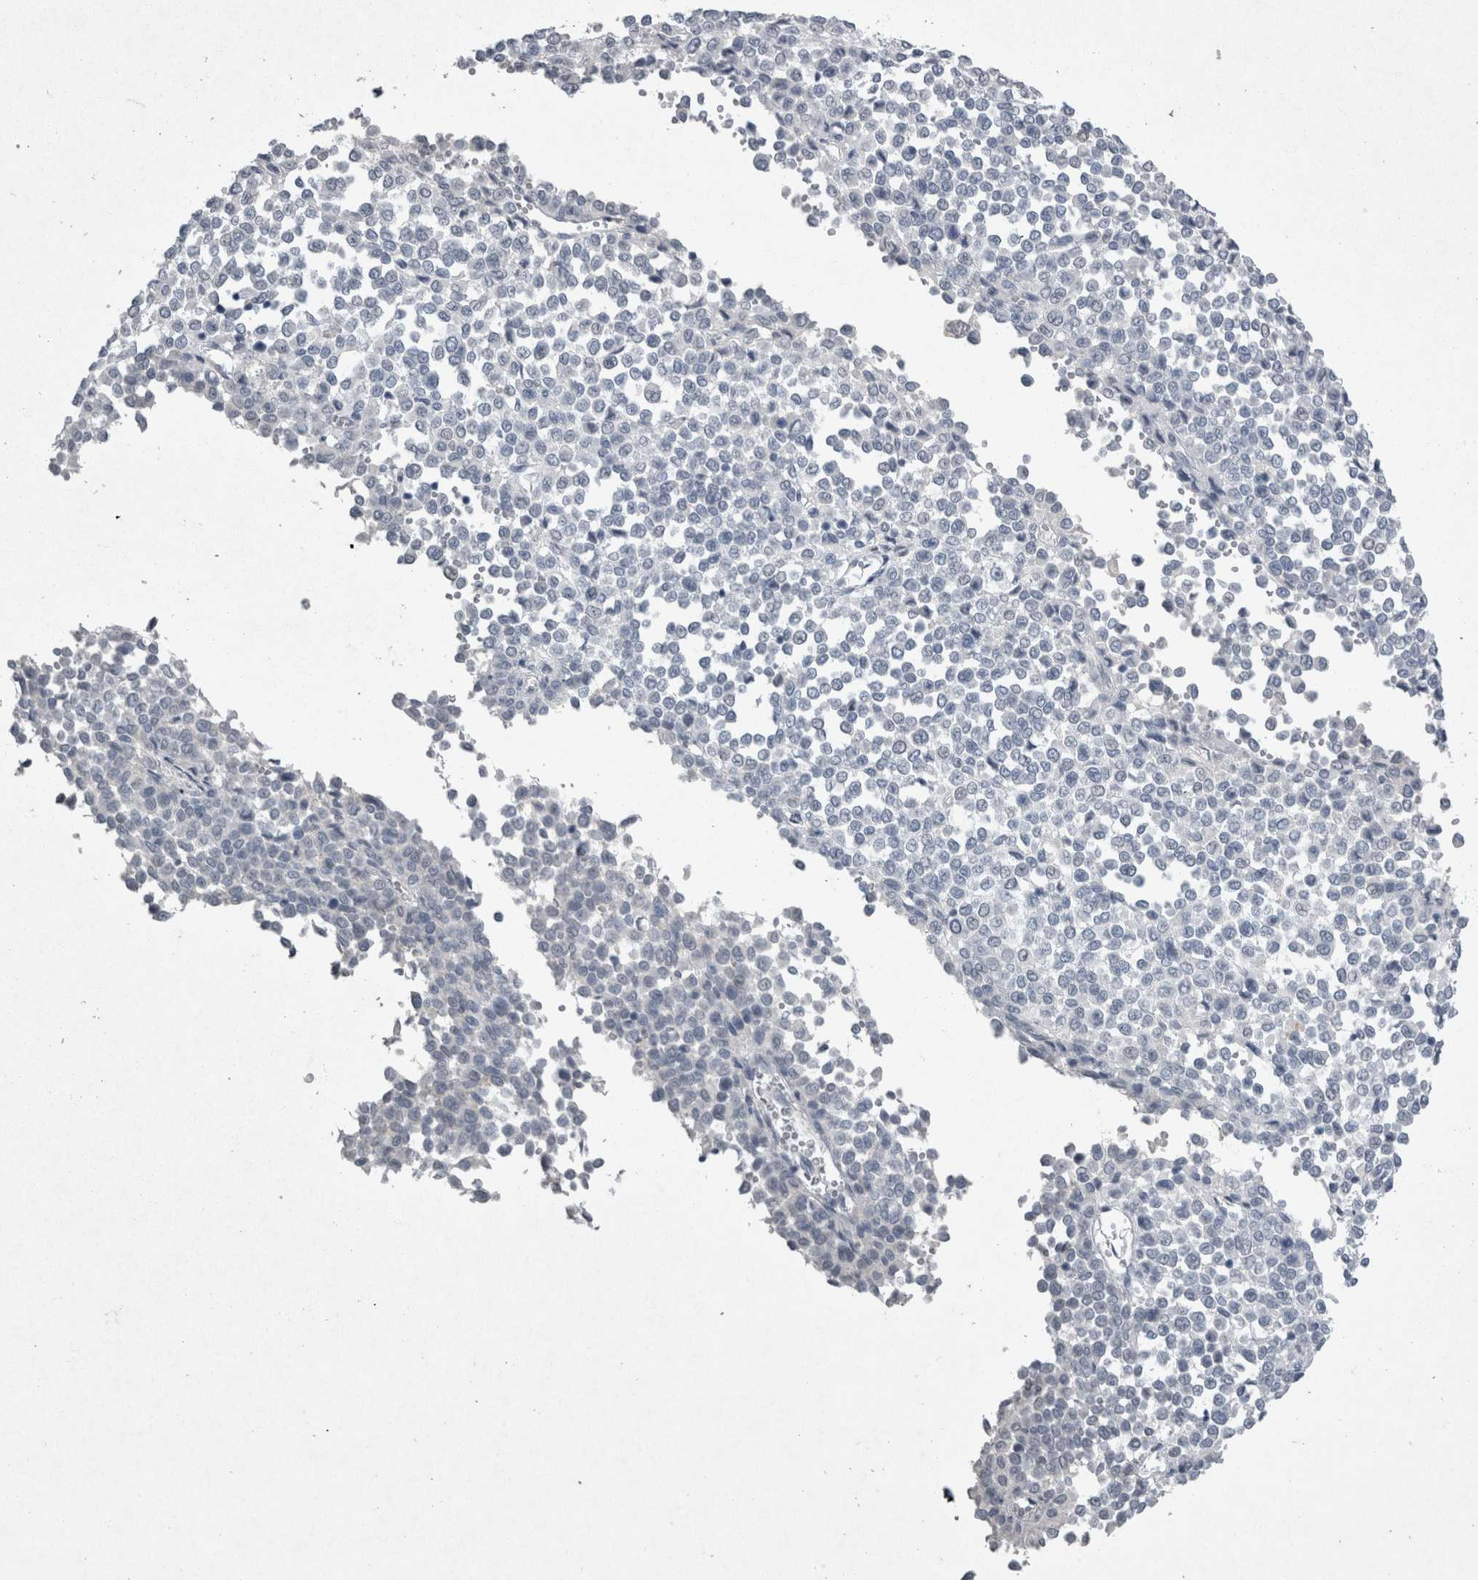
{"staining": {"intensity": "negative", "quantity": "none", "location": "none"}, "tissue": "melanoma", "cell_type": "Tumor cells", "image_type": "cancer", "snomed": [{"axis": "morphology", "description": "Malignant melanoma, Metastatic site"}, {"axis": "topography", "description": "Pancreas"}], "caption": "A micrograph of melanoma stained for a protein exhibits no brown staining in tumor cells. (DAB (3,3'-diaminobenzidine) IHC with hematoxylin counter stain).", "gene": "PDX1", "patient": {"sex": "female", "age": 30}}